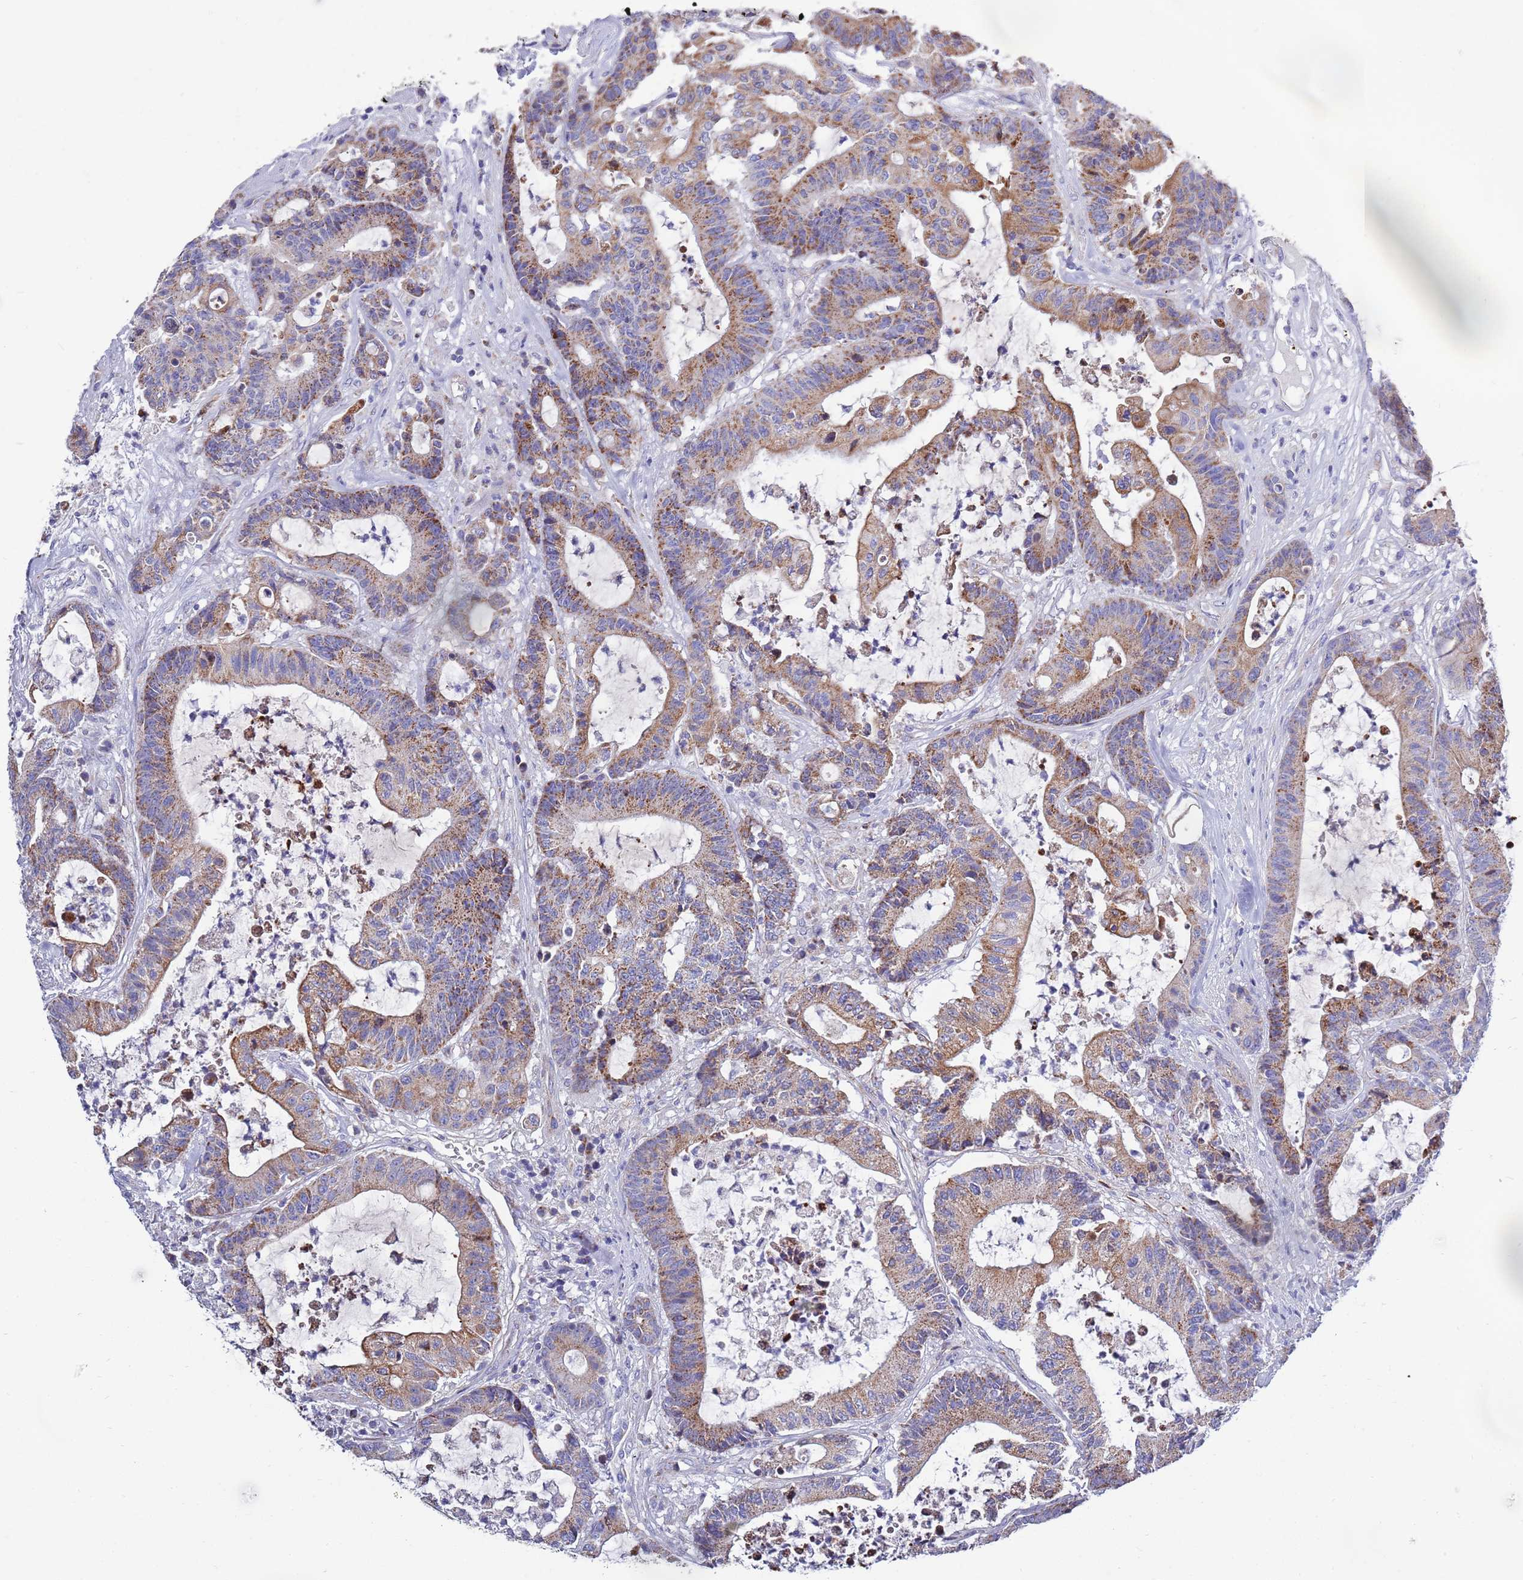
{"staining": {"intensity": "moderate", "quantity": "25%-75%", "location": "cytoplasmic/membranous"}, "tissue": "colorectal cancer", "cell_type": "Tumor cells", "image_type": "cancer", "snomed": [{"axis": "morphology", "description": "Adenocarcinoma, NOS"}, {"axis": "topography", "description": "Colon"}], "caption": "Adenocarcinoma (colorectal) tissue reveals moderate cytoplasmic/membranous expression in approximately 25%-75% of tumor cells, visualized by immunohistochemistry.", "gene": "EMC8", "patient": {"sex": "female", "age": 84}}